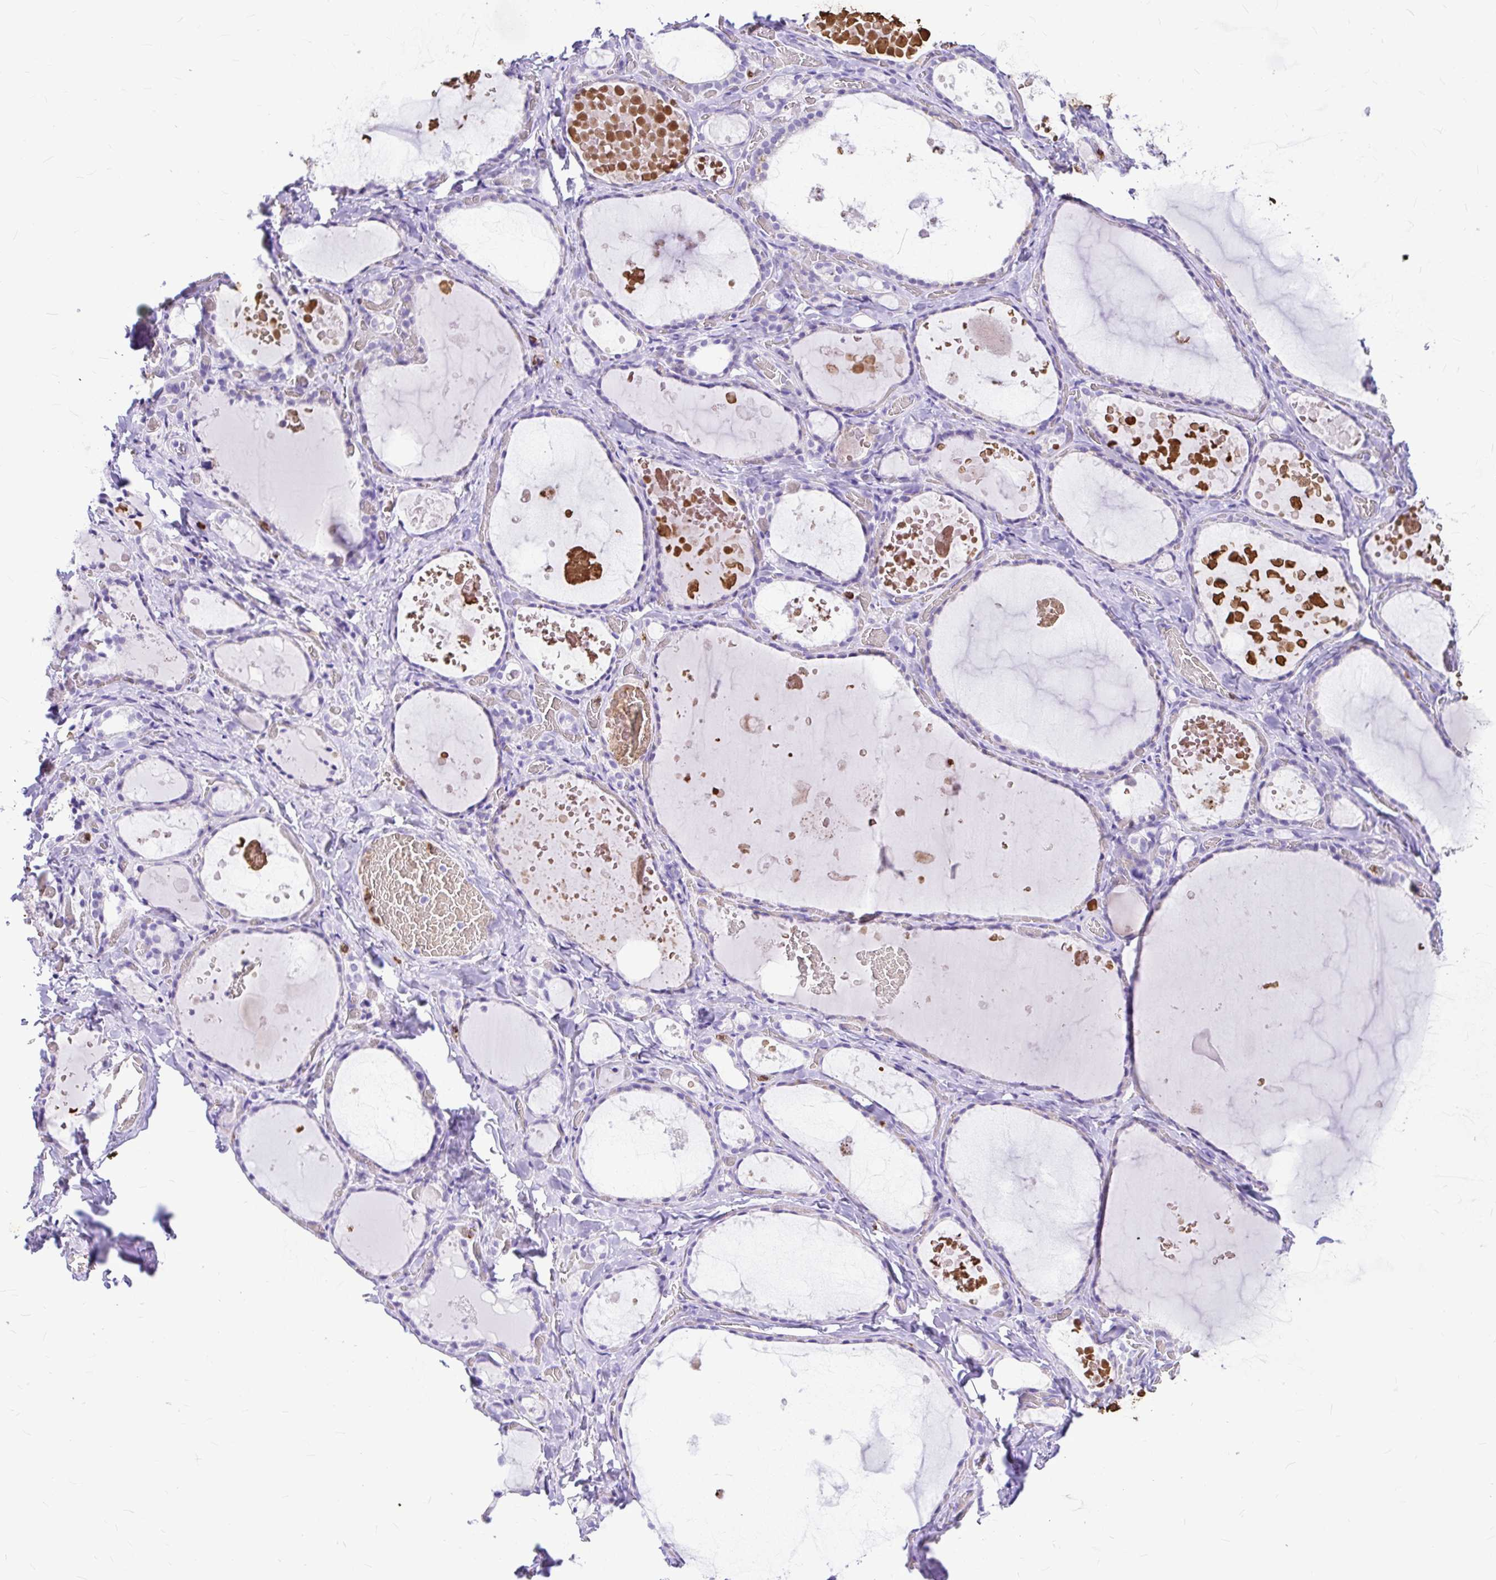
{"staining": {"intensity": "negative", "quantity": "none", "location": "none"}, "tissue": "thyroid gland", "cell_type": "Glandular cells", "image_type": "normal", "snomed": [{"axis": "morphology", "description": "Normal tissue, NOS"}, {"axis": "topography", "description": "Thyroid gland"}], "caption": "Glandular cells show no significant protein positivity in unremarkable thyroid gland. (Brightfield microscopy of DAB (3,3'-diaminobenzidine) immunohistochemistry at high magnification).", "gene": "CLEC1B", "patient": {"sex": "female", "age": 56}}